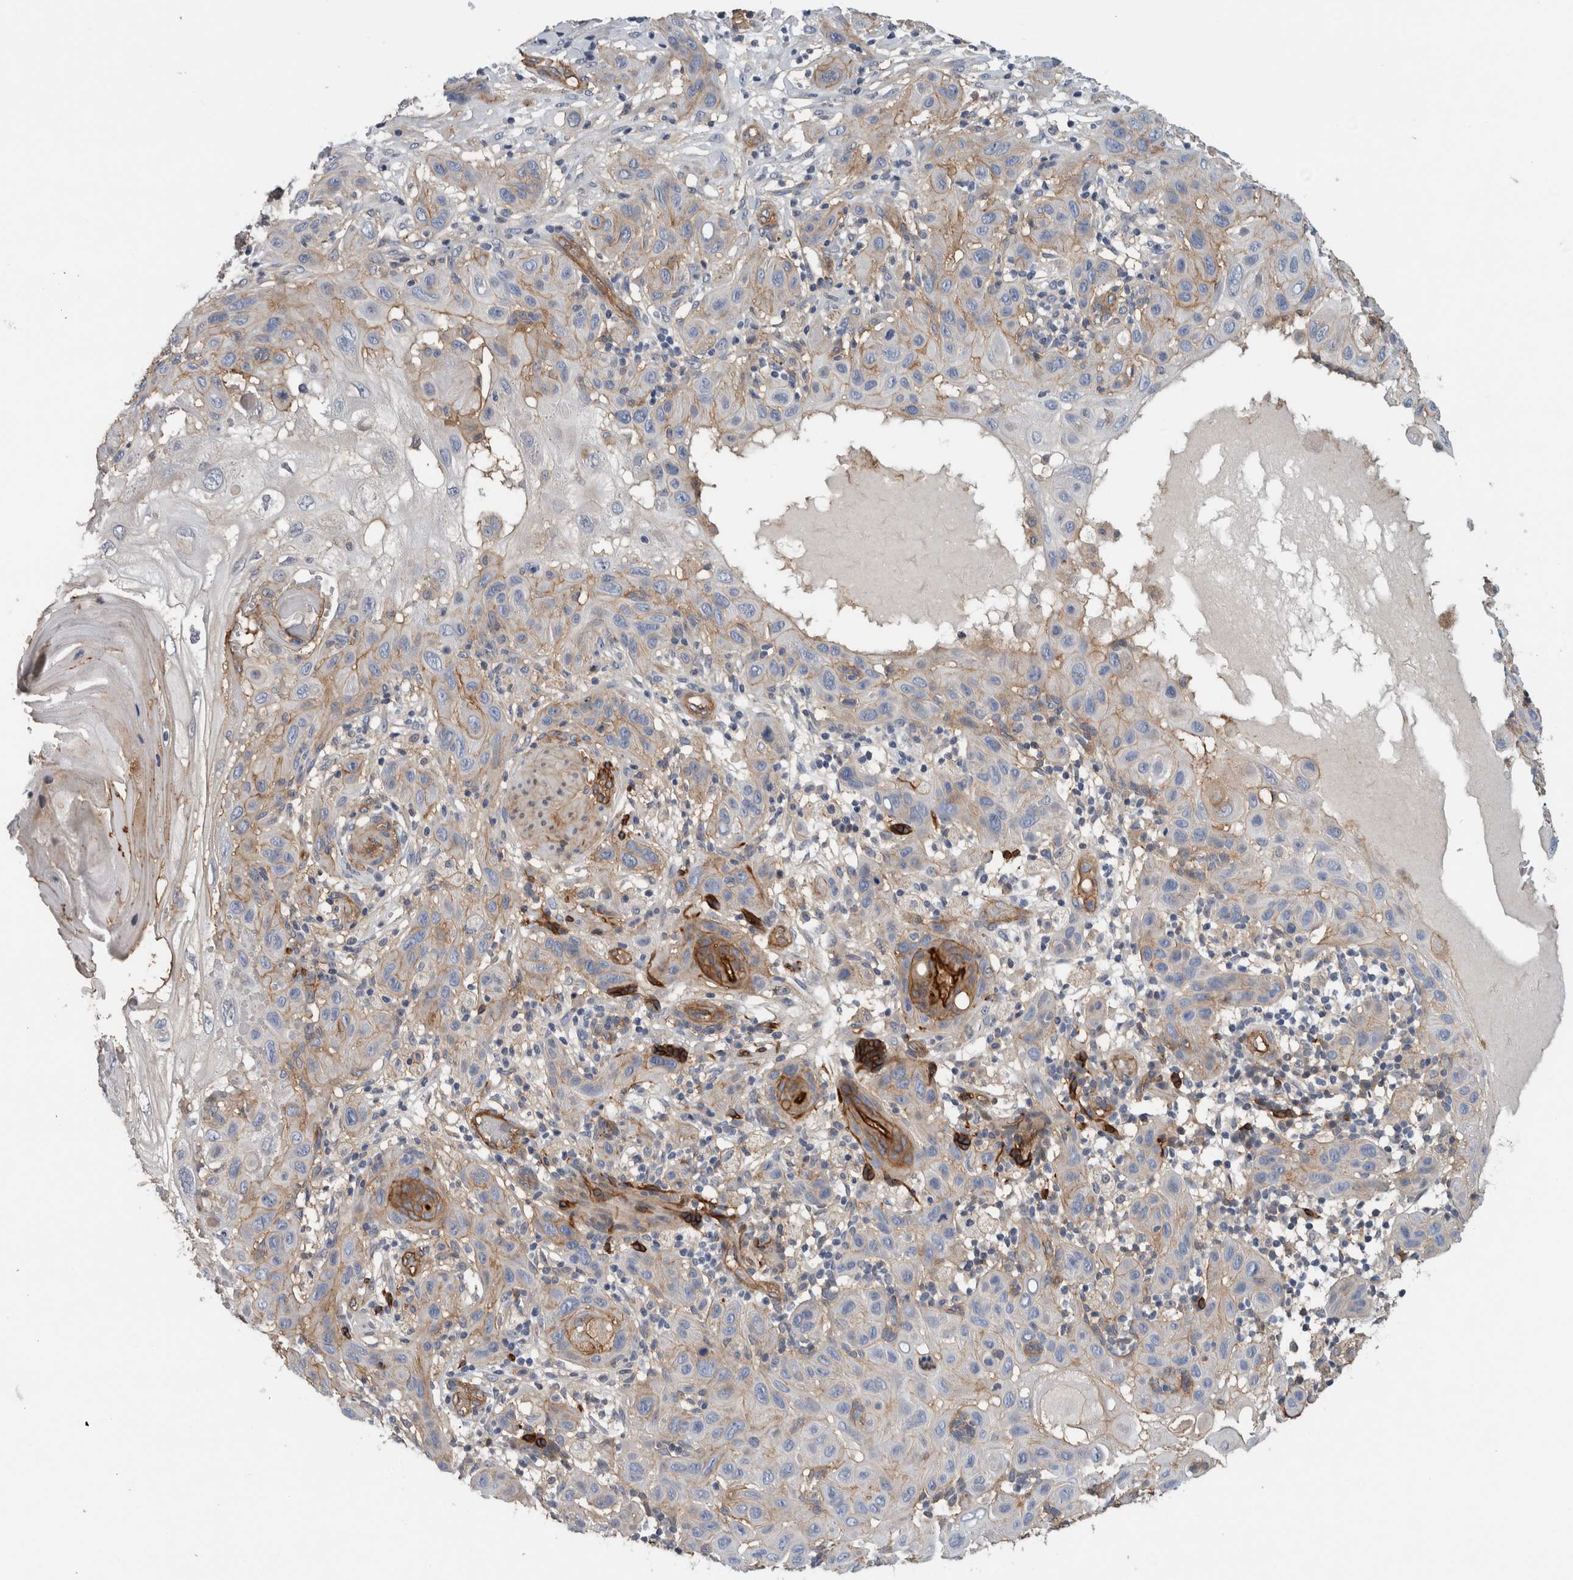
{"staining": {"intensity": "moderate", "quantity": ">75%", "location": "cytoplasmic/membranous"}, "tissue": "skin cancer", "cell_type": "Tumor cells", "image_type": "cancer", "snomed": [{"axis": "morphology", "description": "Squamous cell carcinoma, NOS"}, {"axis": "topography", "description": "Skin"}], "caption": "Immunohistochemistry (IHC) staining of skin cancer, which exhibits medium levels of moderate cytoplasmic/membranous expression in approximately >75% of tumor cells indicating moderate cytoplasmic/membranous protein expression. The staining was performed using DAB (brown) for protein detection and nuclei were counterstained in hematoxylin (blue).", "gene": "CD59", "patient": {"sex": "female", "age": 96}}